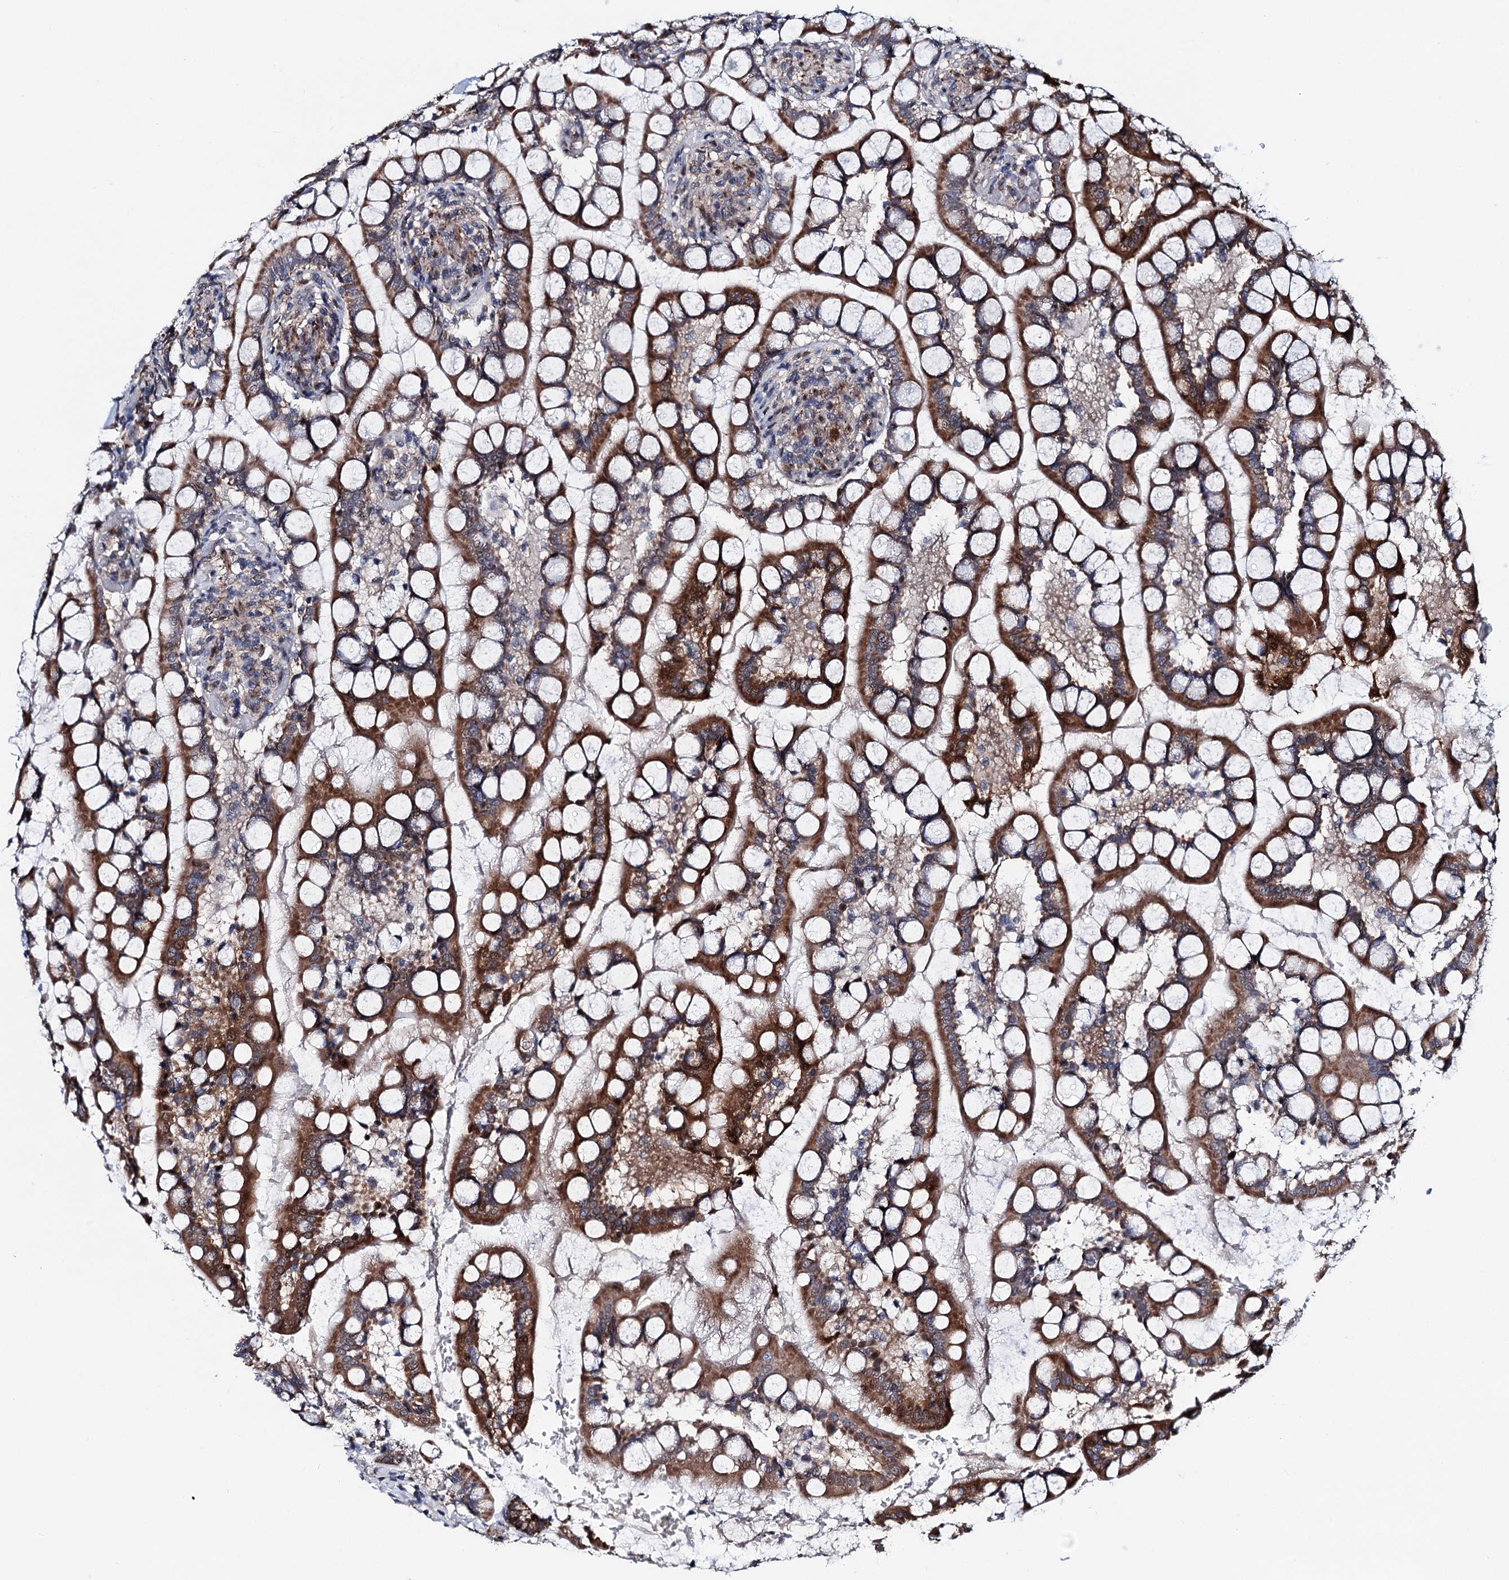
{"staining": {"intensity": "strong", "quantity": ">75%", "location": "cytoplasmic/membranous"}, "tissue": "small intestine", "cell_type": "Glandular cells", "image_type": "normal", "snomed": [{"axis": "morphology", "description": "Normal tissue, NOS"}, {"axis": "topography", "description": "Small intestine"}], "caption": "DAB immunohistochemical staining of benign small intestine demonstrates strong cytoplasmic/membranous protein positivity in approximately >75% of glandular cells.", "gene": "COA4", "patient": {"sex": "male", "age": 52}}